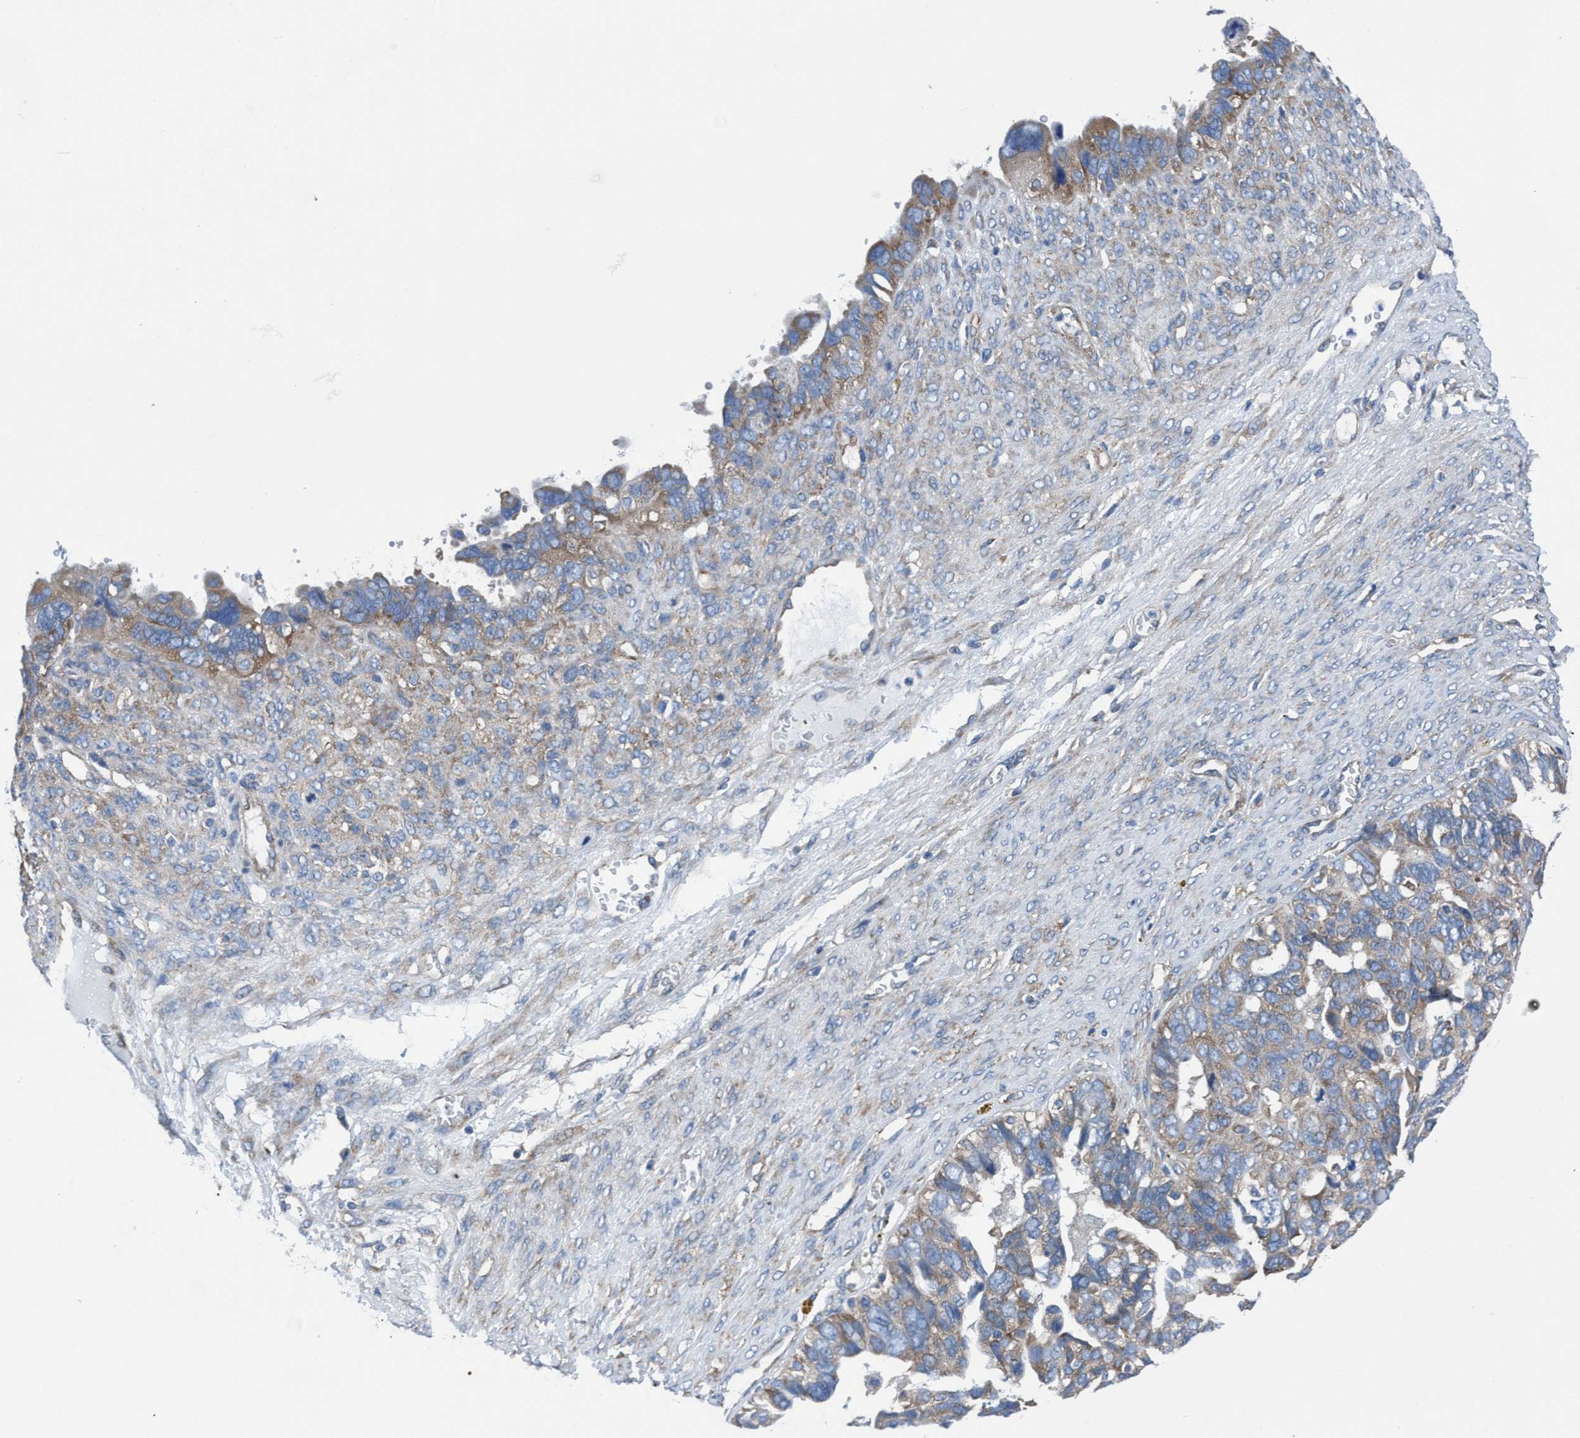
{"staining": {"intensity": "weak", "quantity": "25%-75%", "location": "cytoplasmic/membranous"}, "tissue": "ovarian cancer", "cell_type": "Tumor cells", "image_type": "cancer", "snomed": [{"axis": "morphology", "description": "Cystadenocarcinoma, serous, NOS"}, {"axis": "topography", "description": "Ovary"}], "caption": "Ovarian cancer (serous cystadenocarcinoma) stained with DAB (3,3'-diaminobenzidine) immunohistochemistry (IHC) shows low levels of weak cytoplasmic/membranous staining in about 25%-75% of tumor cells.", "gene": "NMT1", "patient": {"sex": "female", "age": 79}}